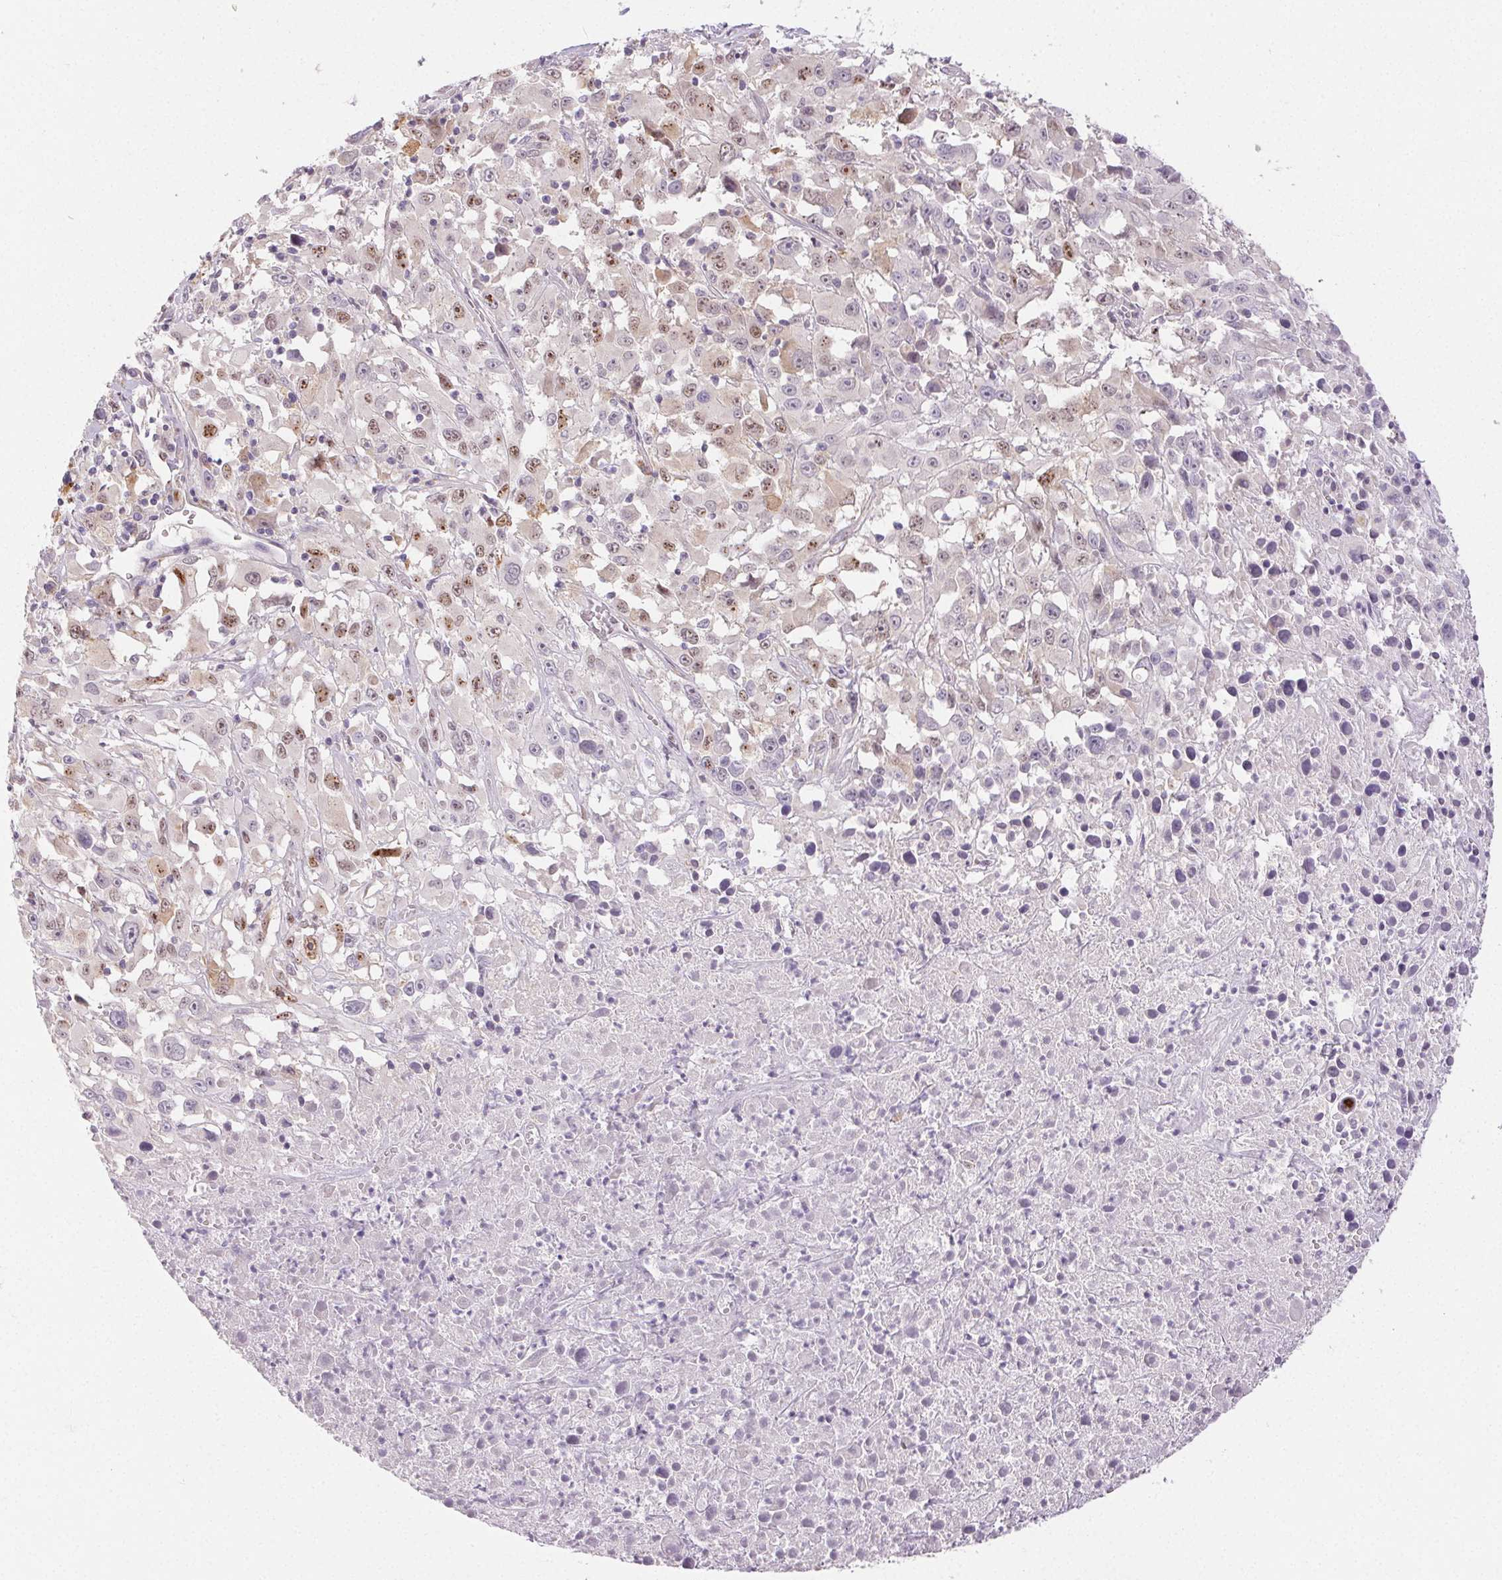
{"staining": {"intensity": "moderate", "quantity": "25%-75%", "location": "nuclear"}, "tissue": "melanoma", "cell_type": "Tumor cells", "image_type": "cancer", "snomed": [{"axis": "morphology", "description": "Malignant melanoma, Metastatic site"}, {"axis": "topography", "description": "Soft tissue"}], "caption": "A brown stain highlights moderate nuclear expression of a protein in human malignant melanoma (metastatic site) tumor cells.", "gene": "RPGRIP1", "patient": {"sex": "male", "age": 50}}